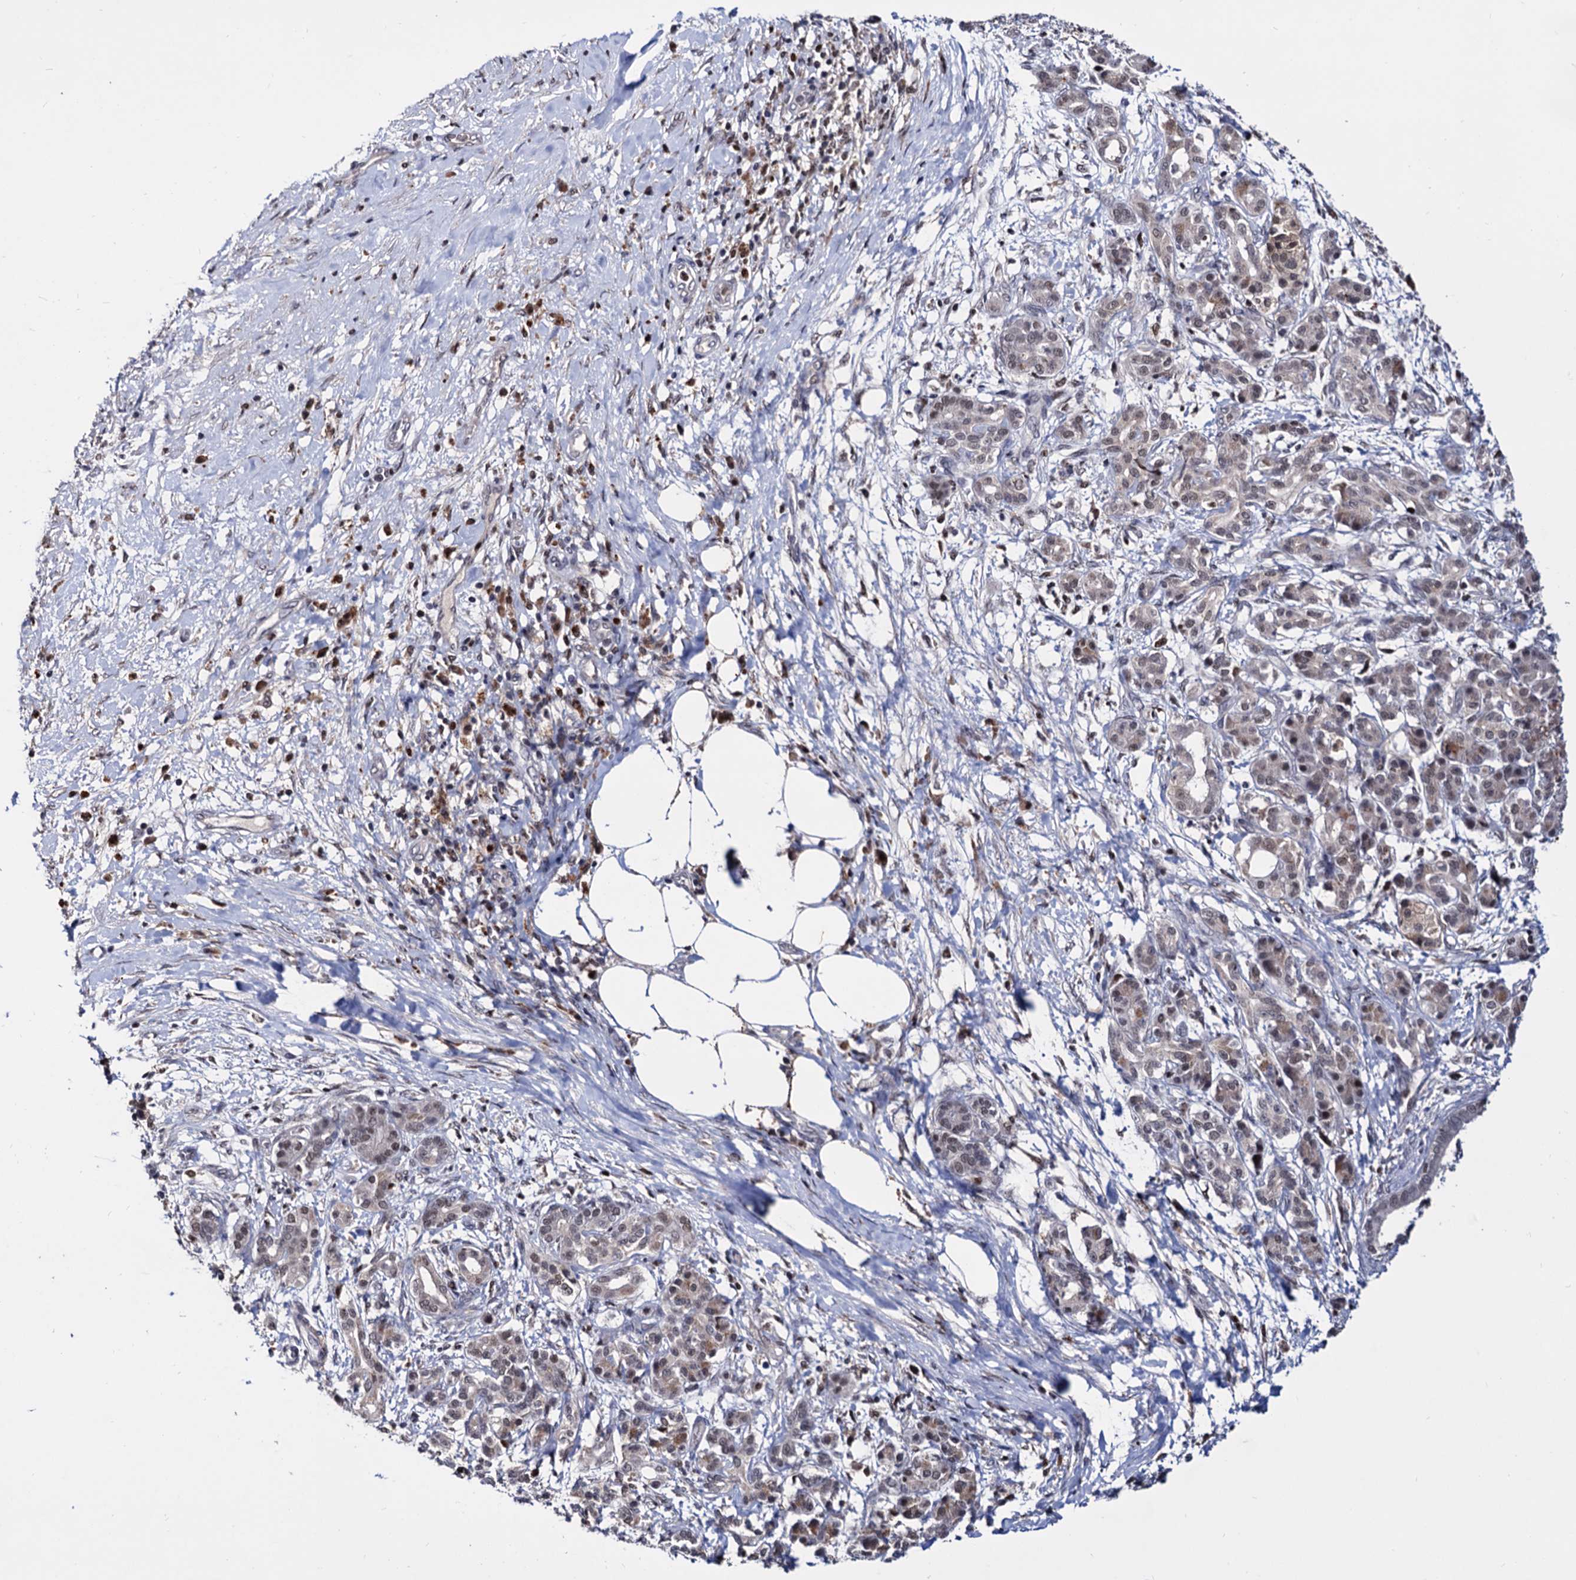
{"staining": {"intensity": "weak", "quantity": "<25%", "location": "nuclear"}, "tissue": "pancreatic cancer", "cell_type": "Tumor cells", "image_type": "cancer", "snomed": [{"axis": "morphology", "description": "Adenocarcinoma, NOS"}, {"axis": "topography", "description": "Pancreas"}], "caption": "Immunohistochemistry micrograph of human pancreatic cancer (adenocarcinoma) stained for a protein (brown), which exhibits no staining in tumor cells.", "gene": "RNASEH2B", "patient": {"sex": "female", "age": 55}}